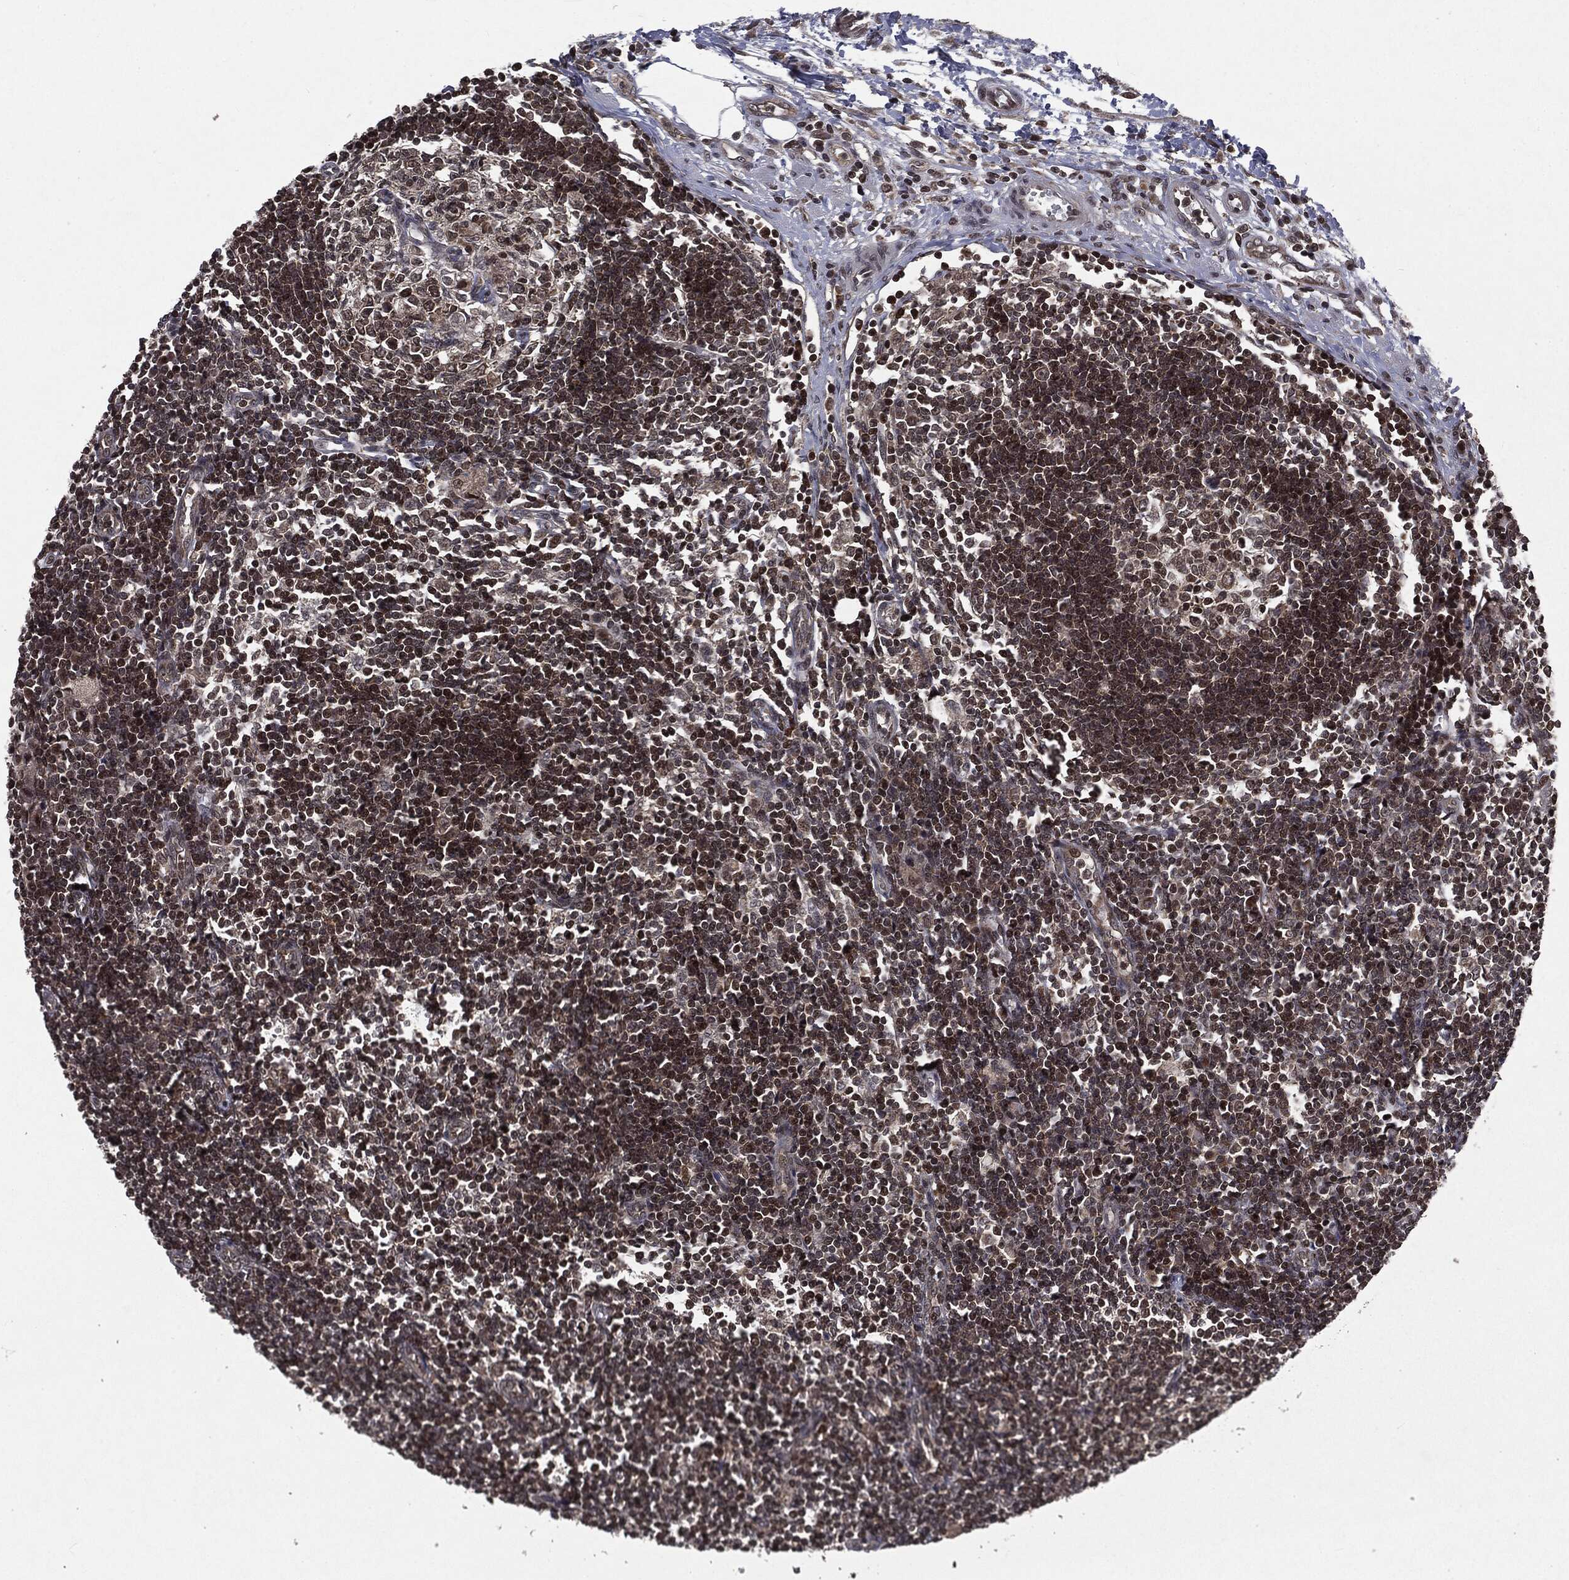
{"staining": {"intensity": "moderate", "quantity": "25%-75%", "location": "cytoplasmic/membranous"}, "tissue": "lymph node", "cell_type": "Germinal center cells", "image_type": "normal", "snomed": [{"axis": "morphology", "description": "Normal tissue, NOS"}, {"axis": "morphology", "description": "Adenocarcinoma, NOS"}, {"axis": "topography", "description": "Lymph node"}, {"axis": "topography", "description": "Pancreas"}], "caption": "Immunohistochemistry (DAB (3,3'-diaminobenzidine)) staining of normal human lymph node demonstrates moderate cytoplasmic/membranous protein positivity in about 25%-75% of germinal center cells.", "gene": "STAU2", "patient": {"sex": "female", "age": 58}}